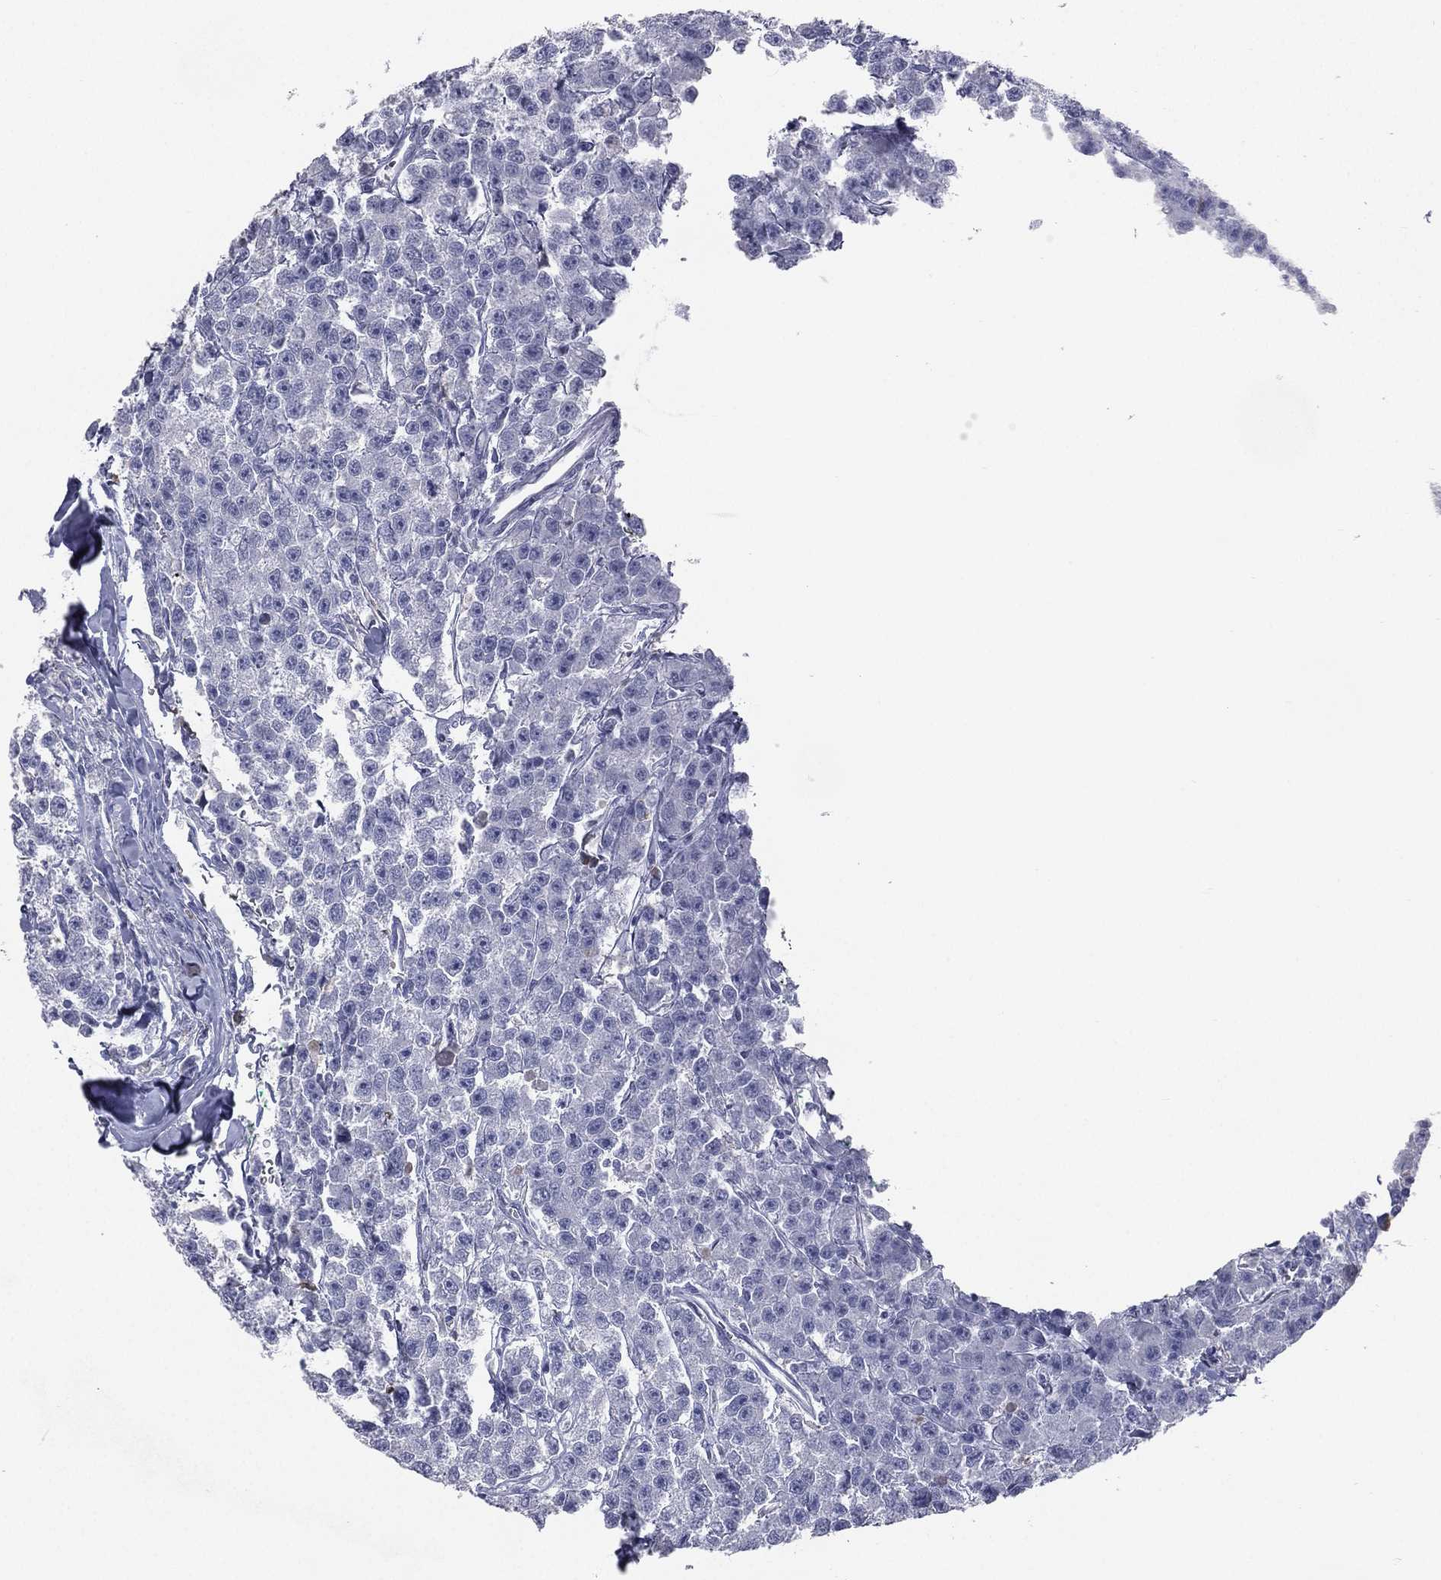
{"staining": {"intensity": "negative", "quantity": "none", "location": "none"}, "tissue": "testis cancer", "cell_type": "Tumor cells", "image_type": "cancer", "snomed": [{"axis": "morphology", "description": "Seminoma, NOS"}, {"axis": "topography", "description": "Testis"}], "caption": "High magnification brightfield microscopy of seminoma (testis) stained with DAB (brown) and counterstained with hematoxylin (blue): tumor cells show no significant staining.", "gene": "ESX1", "patient": {"sex": "male", "age": 59}}